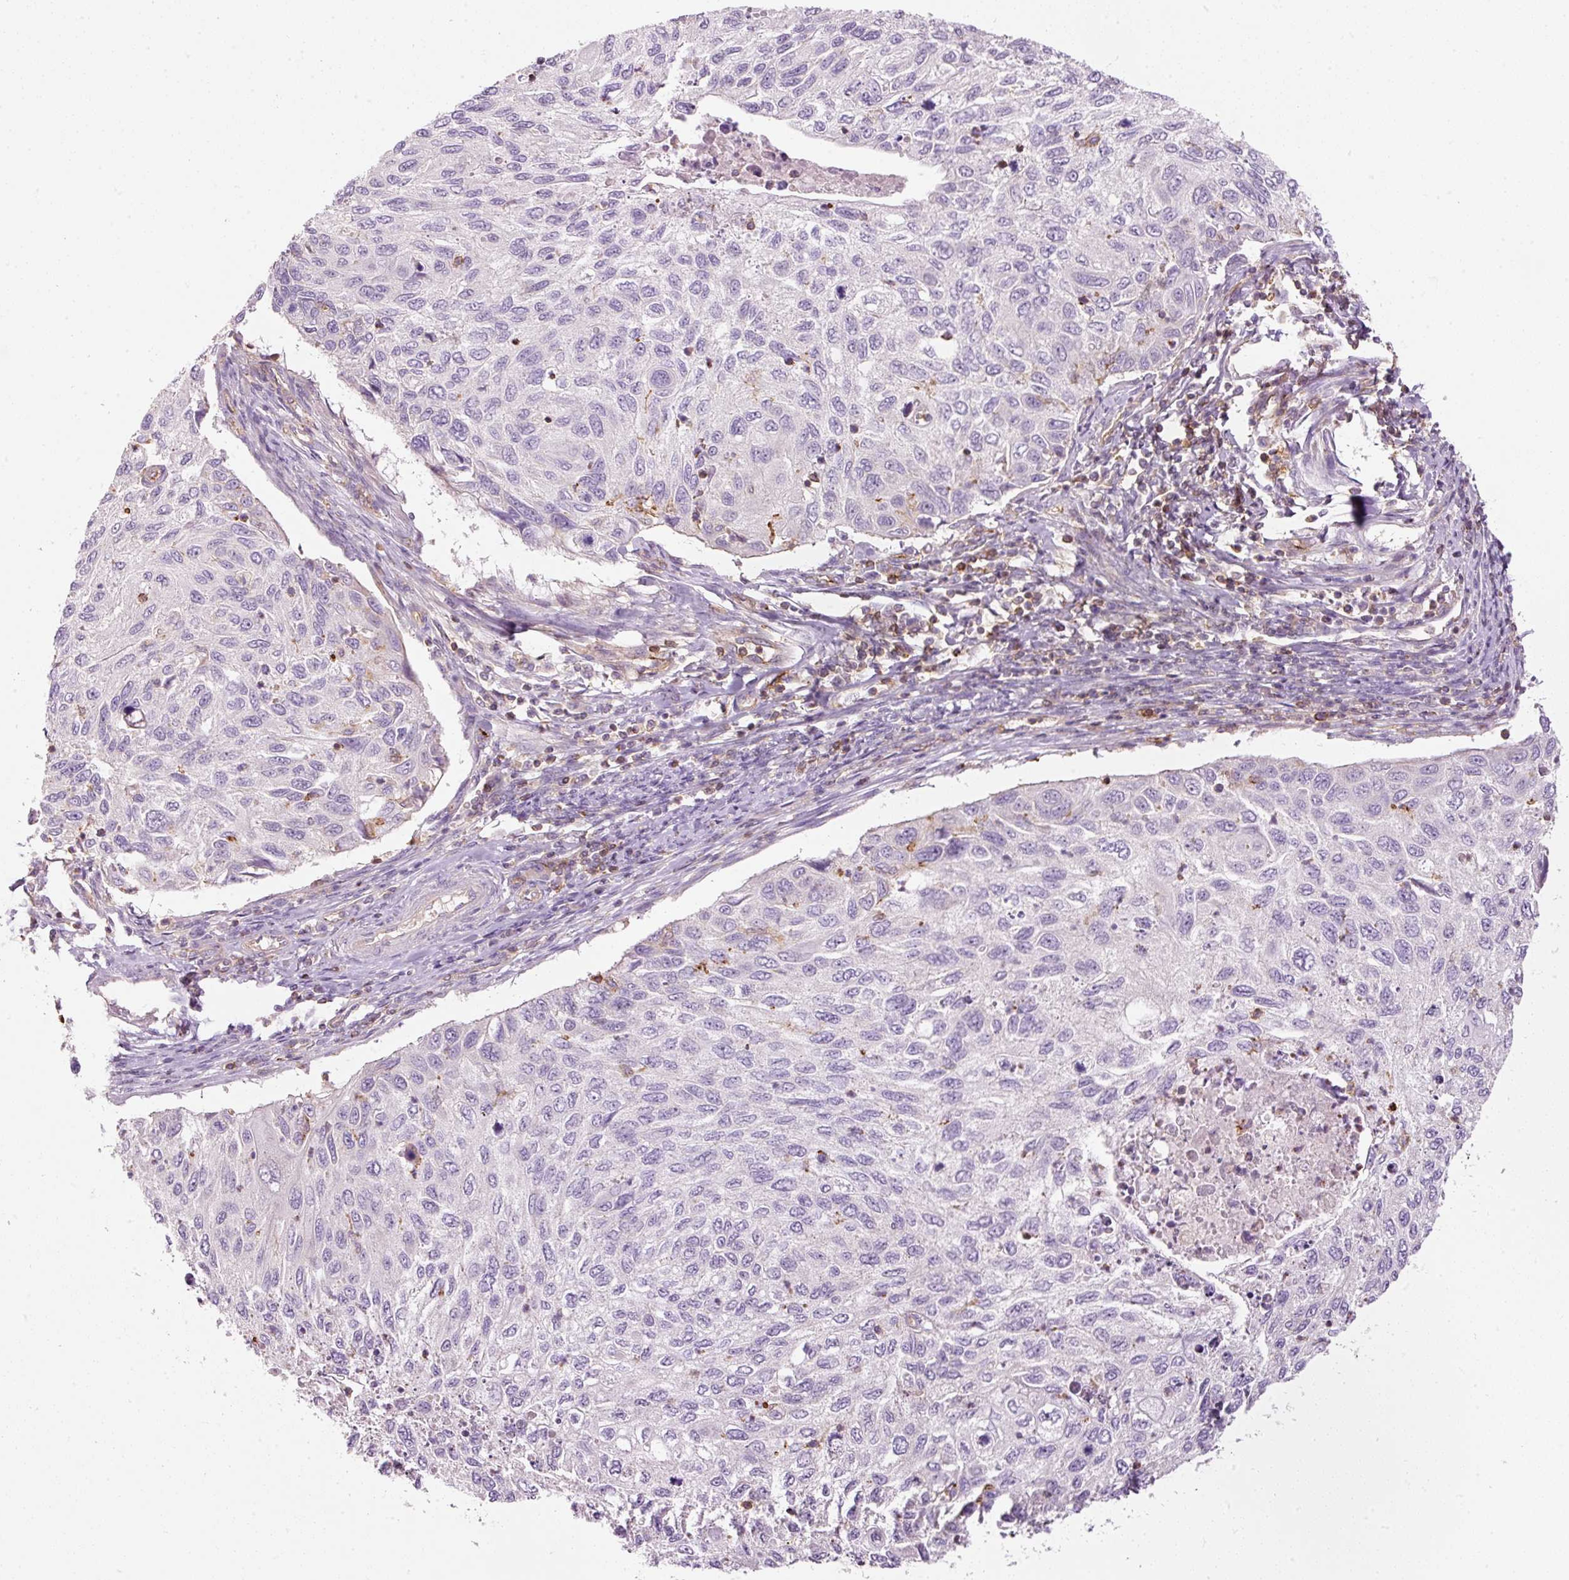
{"staining": {"intensity": "negative", "quantity": "none", "location": "none"}, "tissue": "cervical cancer", "cell_type": "Tumor cells", "image_type": "cancer", "snomed": [{"axis": "morphology", "description": "Squamous cell carcinoma, NOS"}, {"axis": "topography", "description": "Cervix"}], "caption": "High magnification brightfield microscopy of squamous cell carcinoma (cervical) stained with DAB (brown) and counterstained with hematoxylin (blue): tumor cells show no significant expression.", "gene": "SIPA1", "patient": {"sex": "female", "age": 70}}